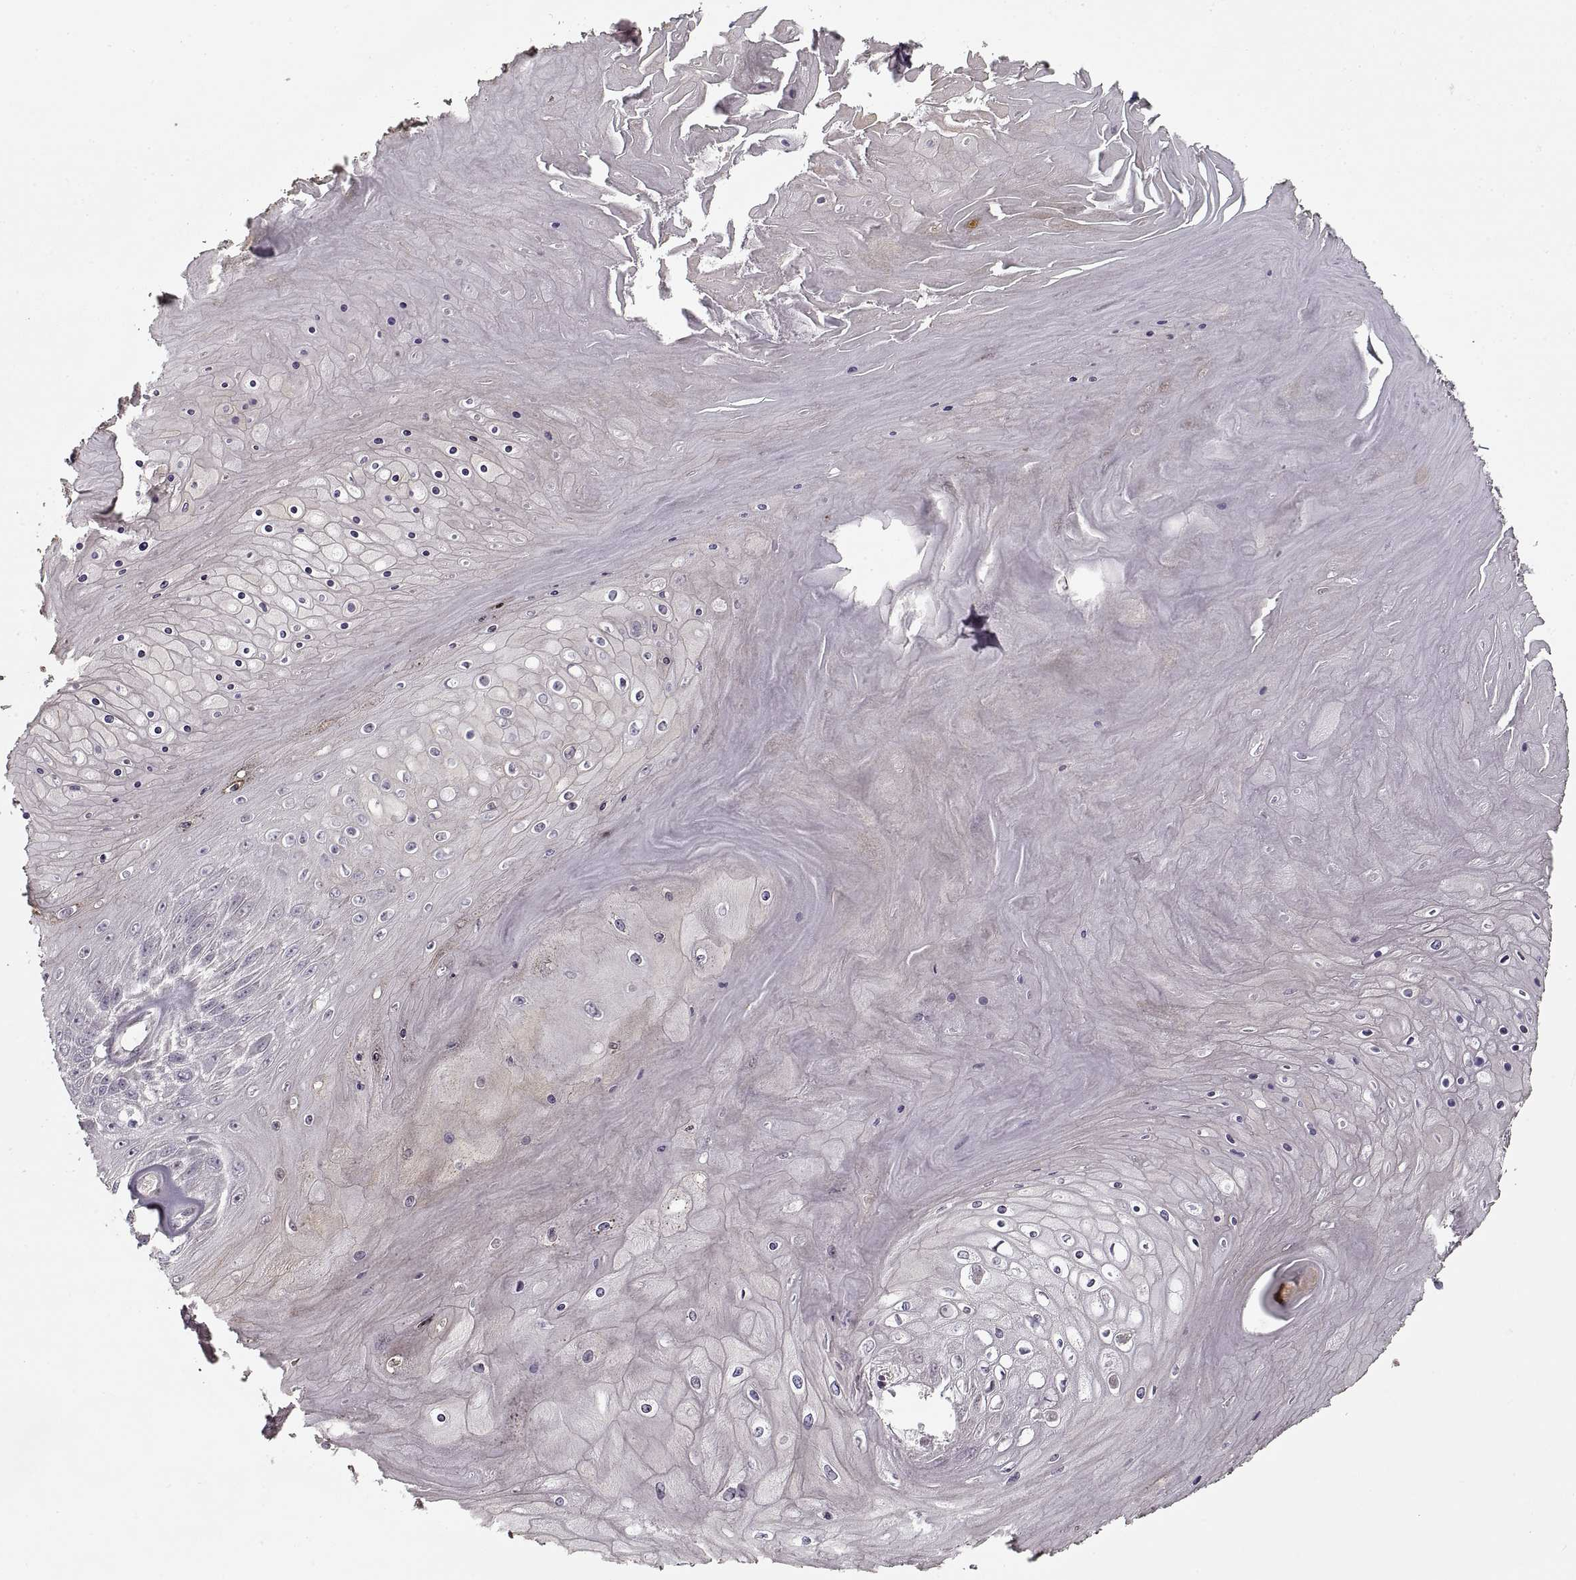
{"staining": {"intensity": "negative", "quantity": "none", "location": "none"}, "tissue": "skin cancer", "cell_type": "Tumor cells", "image_type": "cancer", "snomed": [{"axis": "morphology", "description": "Squamous cell carcinoma, NOS"}, {"axis": "topography", "description": "Skin"}], "caption": "High power microscopy photomicrograph of an IHC image of squamous cell carcinoma (skin), revealing no significant expression in tumor cells.", "gene": "LAMB2", "patient": {"sex": "male", "age": 62}}